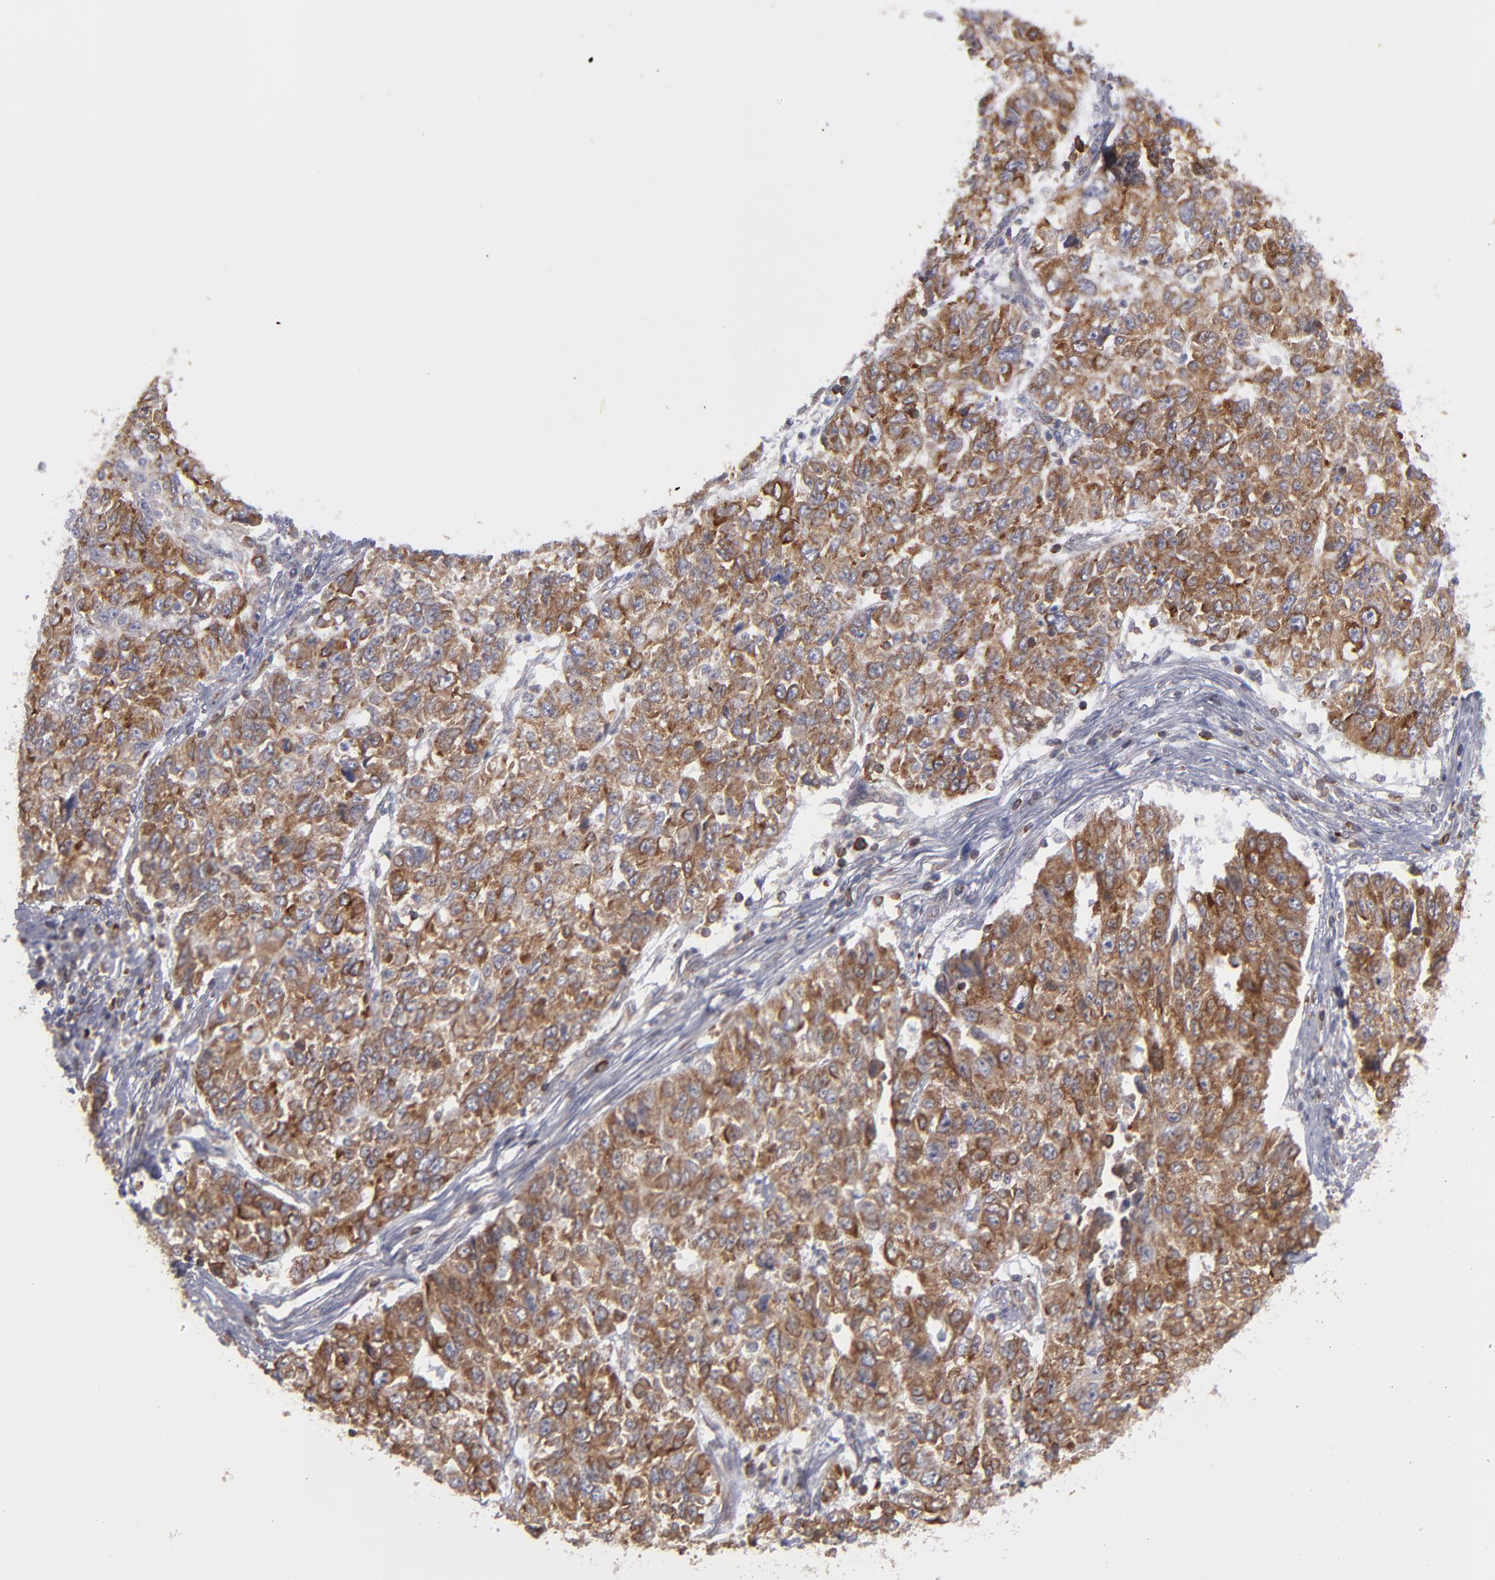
{"staining": {"intensity": "strong", "quantity": ">75%", "location": "cytoplasmic/membranous"}, "tissue": "endometrial cancer", "cell_type": "Tumor cells", "image_type": "cancer", "snomed": [{"axis": "morphology", "description": "Adenocarcinoma, NOS"}, {"axis": "topography", "description": "Endometrium"}], "caption": "The immunohistochemical stain shows strong cytoplasmic/membranous staining in tumor cells of endometrial cancer (adenocarcinoma) tissue.", "gene": "TMX1", "patient": {"sex": "female", "age": 42}}